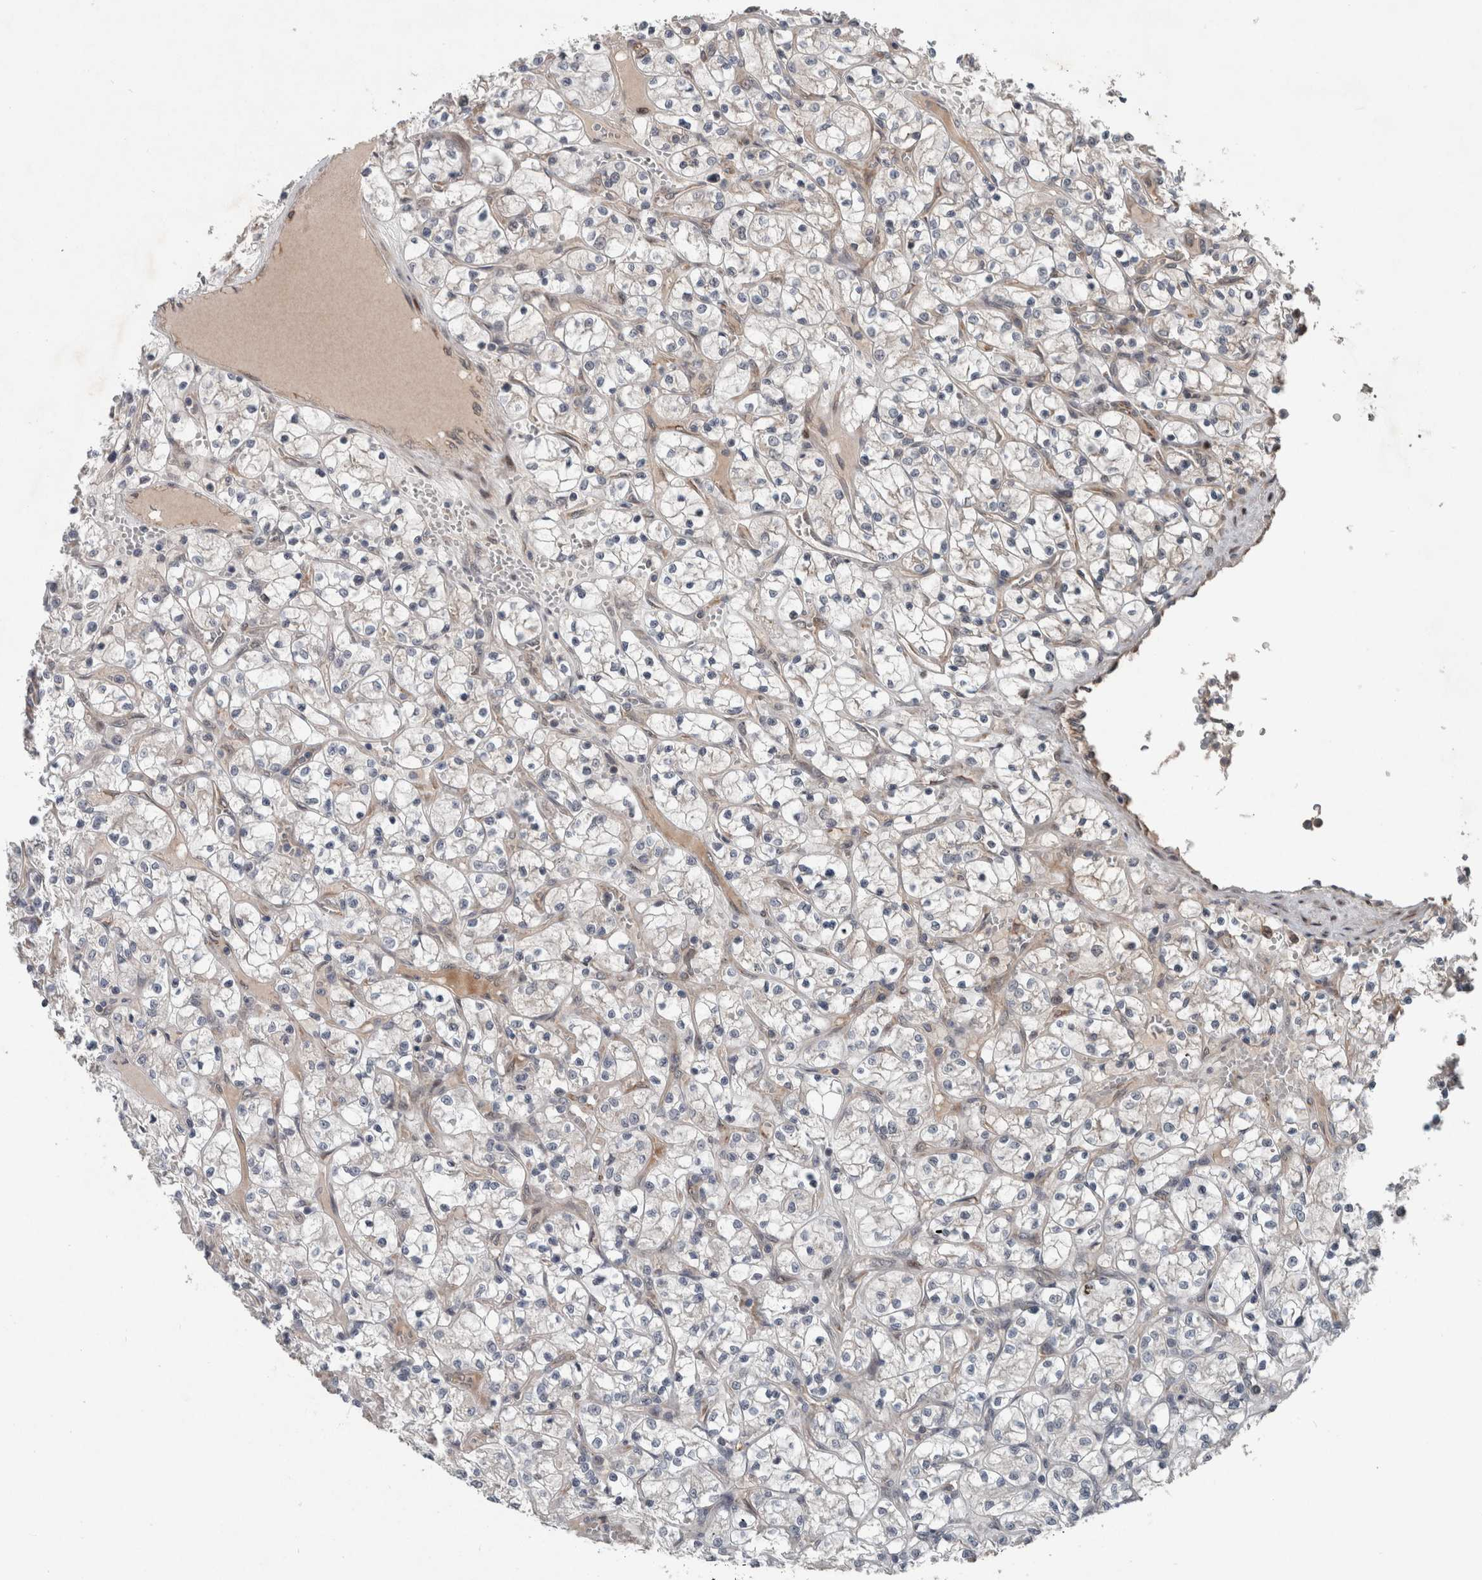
{"staining": {"intensity": "negative", "quantity": "none", "location": "none"}, "tissue": "renal cancer", "cell_type": "Tumor cells", "image_type": "cancer", "snomed": [{"axis": "morphology", "description": "Adenocarcinoma, NOS"}, {"axis": "topography", "description": "Kidney"}], "caption": "The IHC micrograph has no significant positivity in tumor cells of adenocarcinoma (renal) tissue.", "gene": "GIMAP6", "patient": {"sex": "female", "age": 69}}